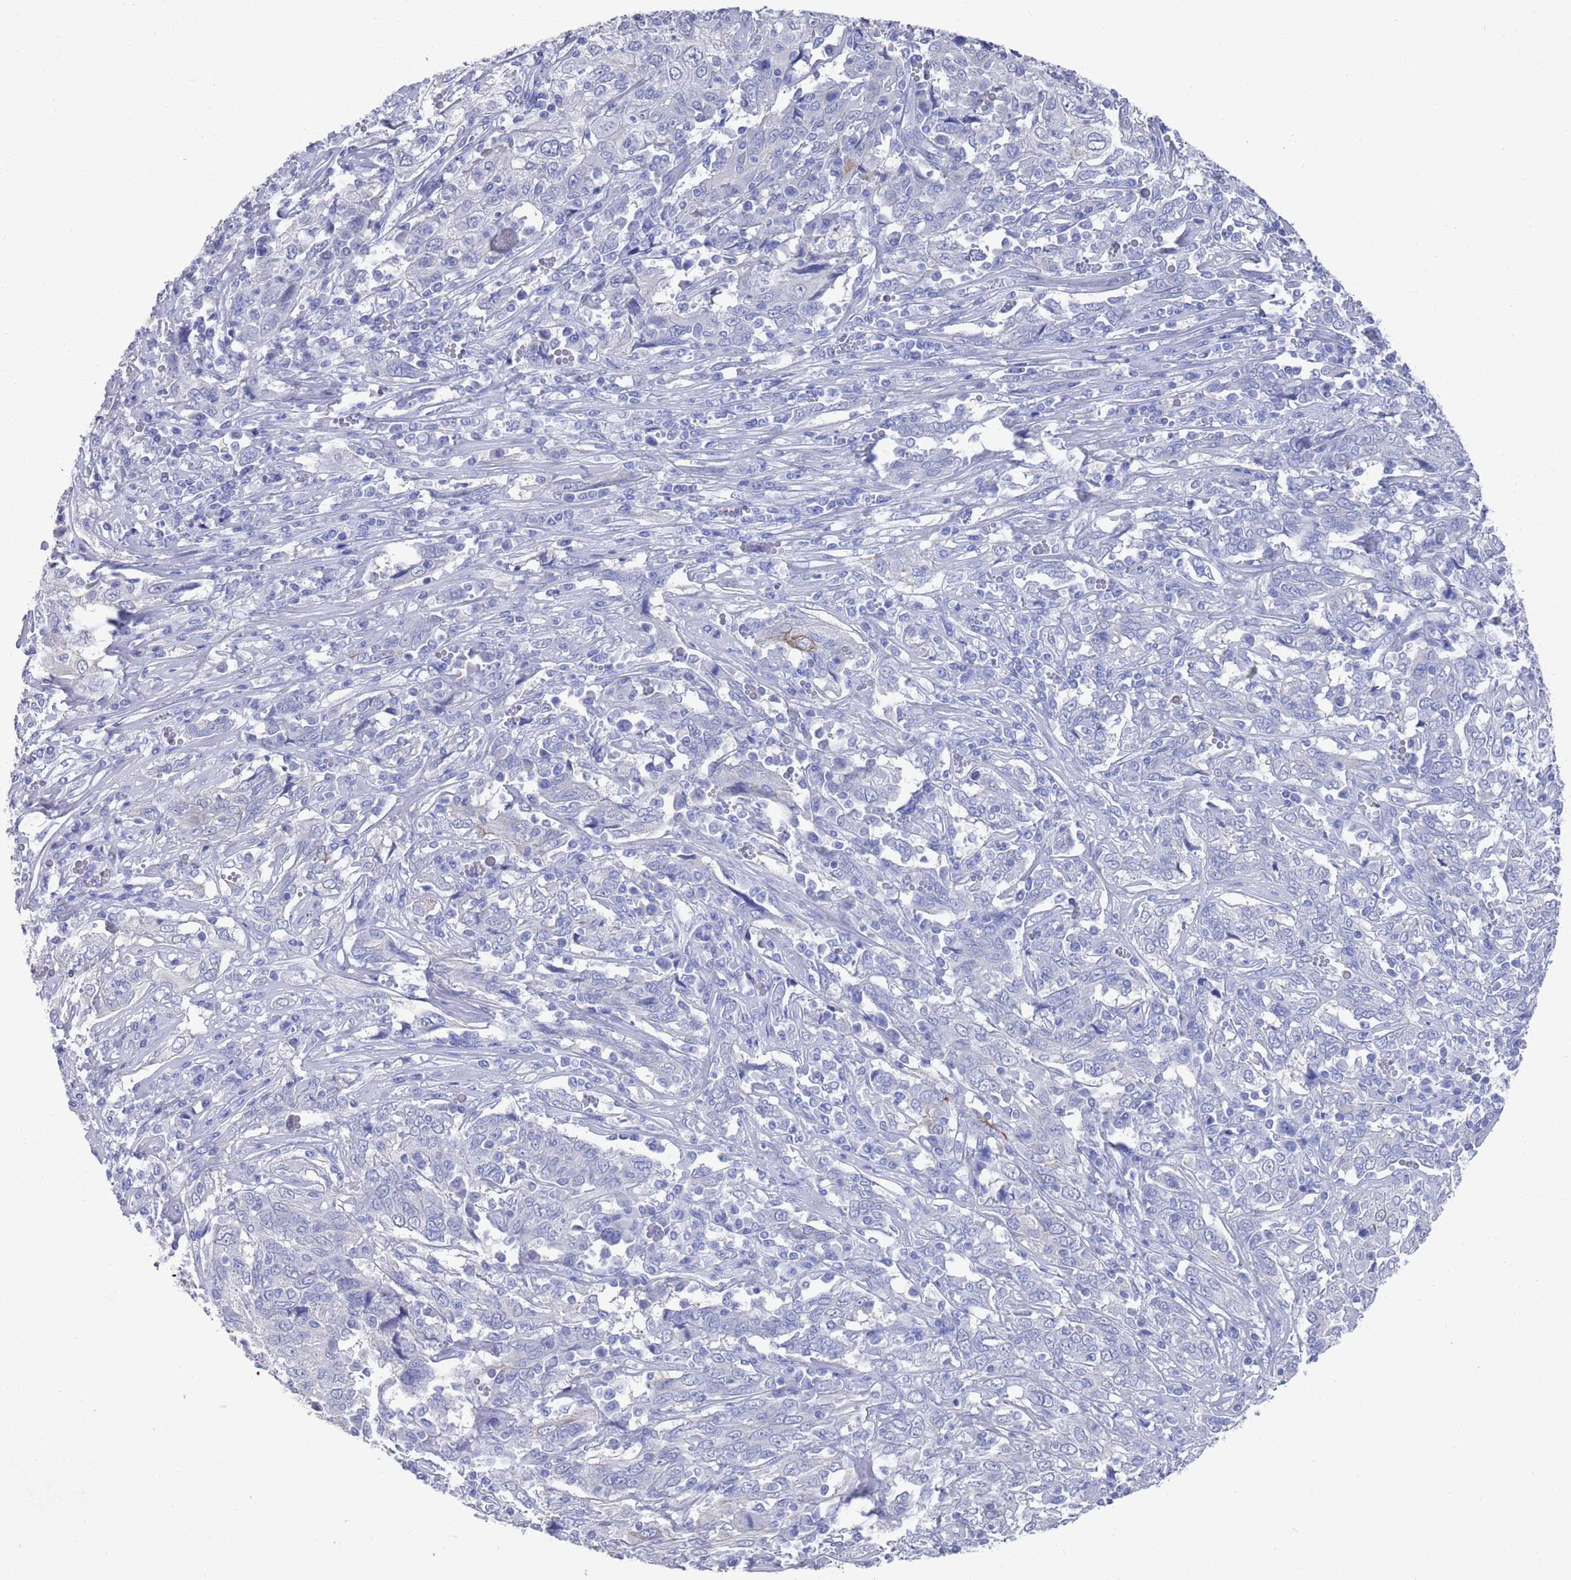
{"staining": {"intensity": "negative", "quantity": "none", "location": "none"}, "tissue": "cervical cancer", "cell_type": "Tumor cells", "image_type": "cancer", "snomed": [{"axis": "morphology", "description": "Squamous cell carcinoma, NOS"}, {"axis": "topography", "description": "Cervix"}], "caption": "An image of human cervical squamous cell carcinoma is negative for staining in tumor cells.", "gene": "MTMR2", "patient": {"sex": "female", "age": 46}}